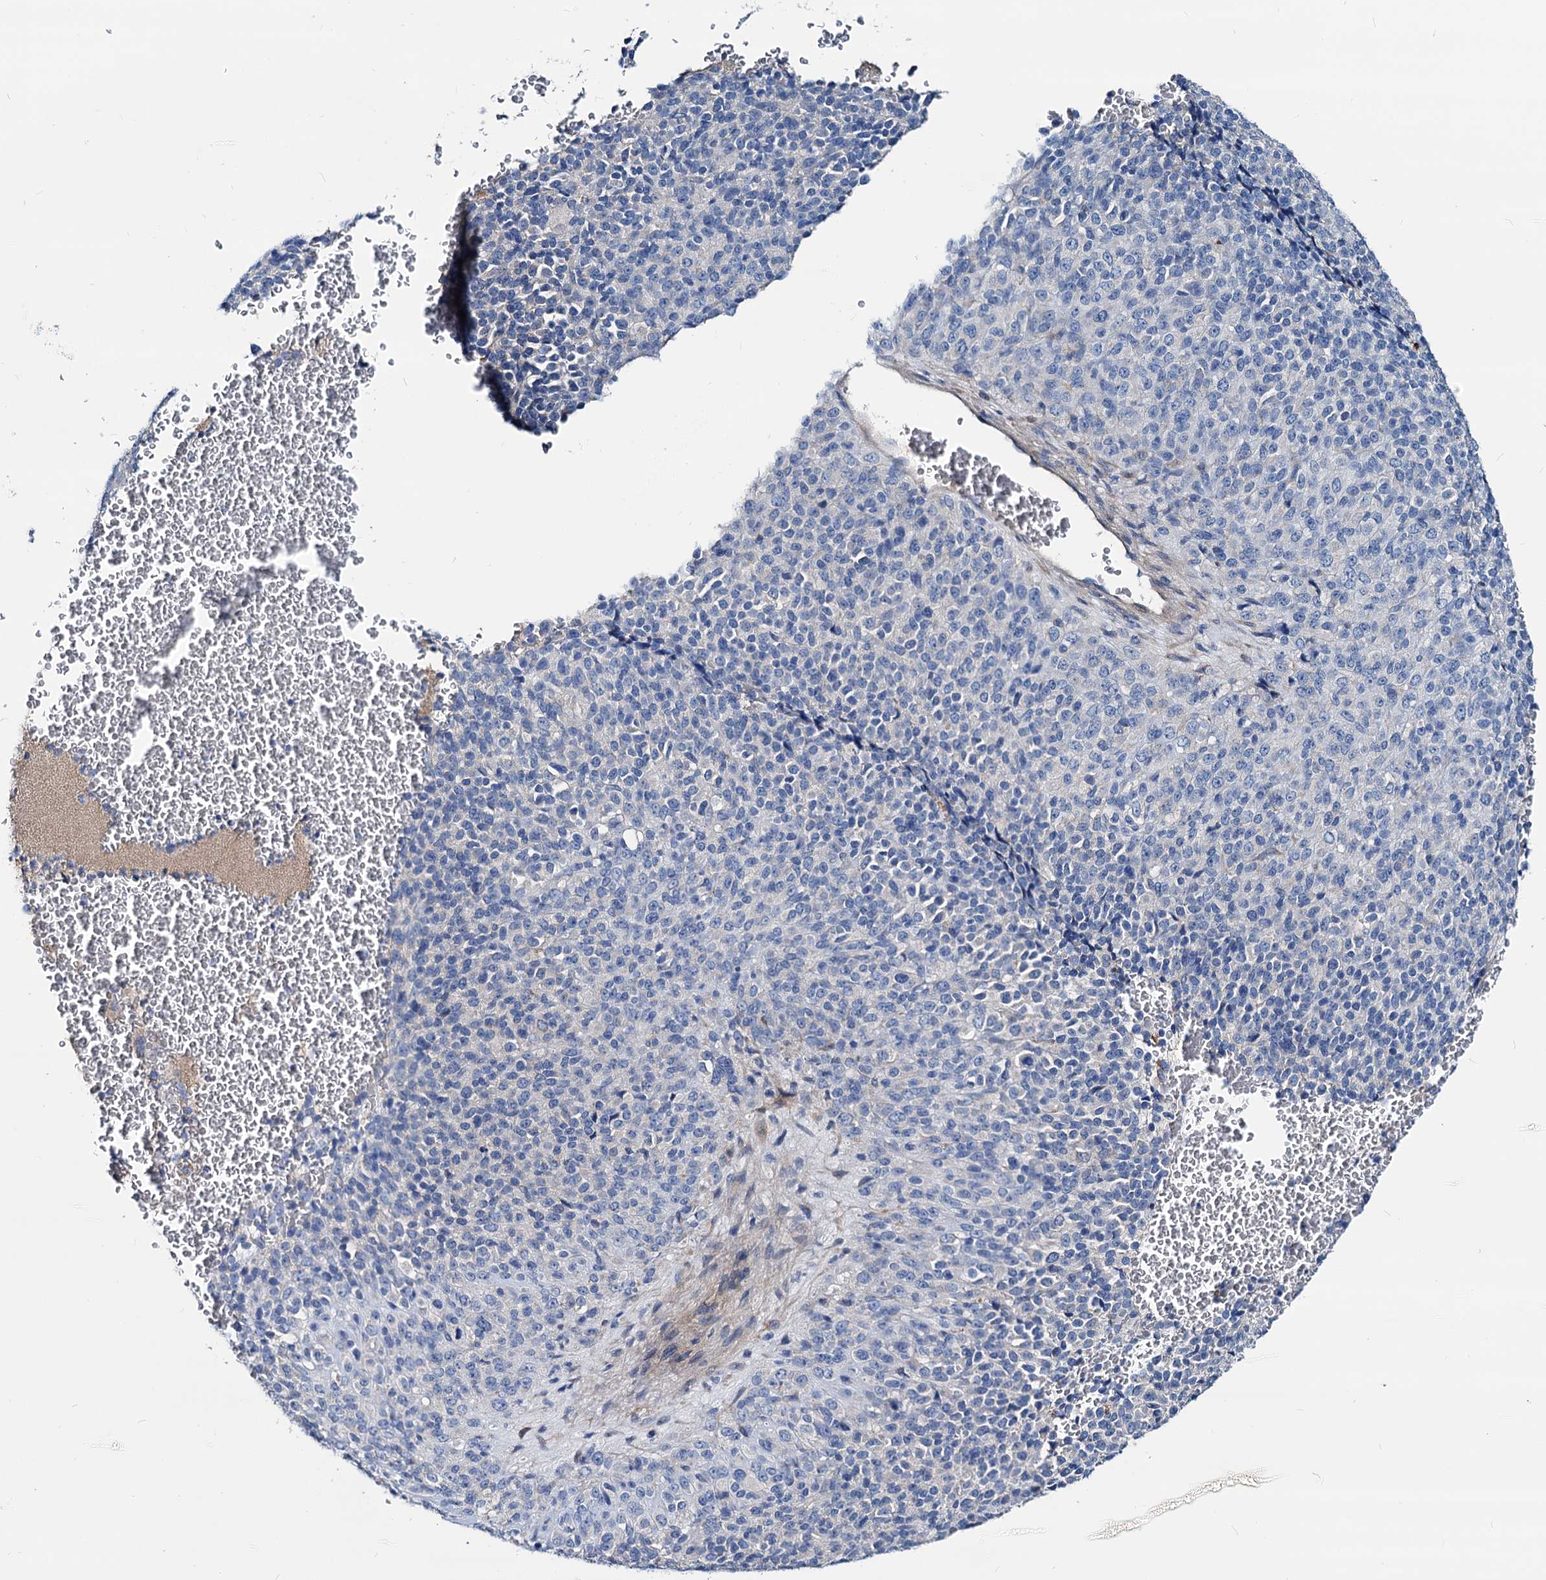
{"staining": {"intensity": "negative", "quantity": "none", "location": "none"}, "tissue": "melanoma", "cell_type": "Tumor cells", "image_type": "cancer", "snomed": [{"axis": "morphology", "description": "Malignant melanoma, Metastatic site"}, {"axis": "topography", "description": "Brain"}], "caption": "Micrograph shows no significant protein expression in tumor cells of malignant melanoma (metastatic site).", "gene": "DYDC2", "patient": {"sex": "female", "age": 56}}